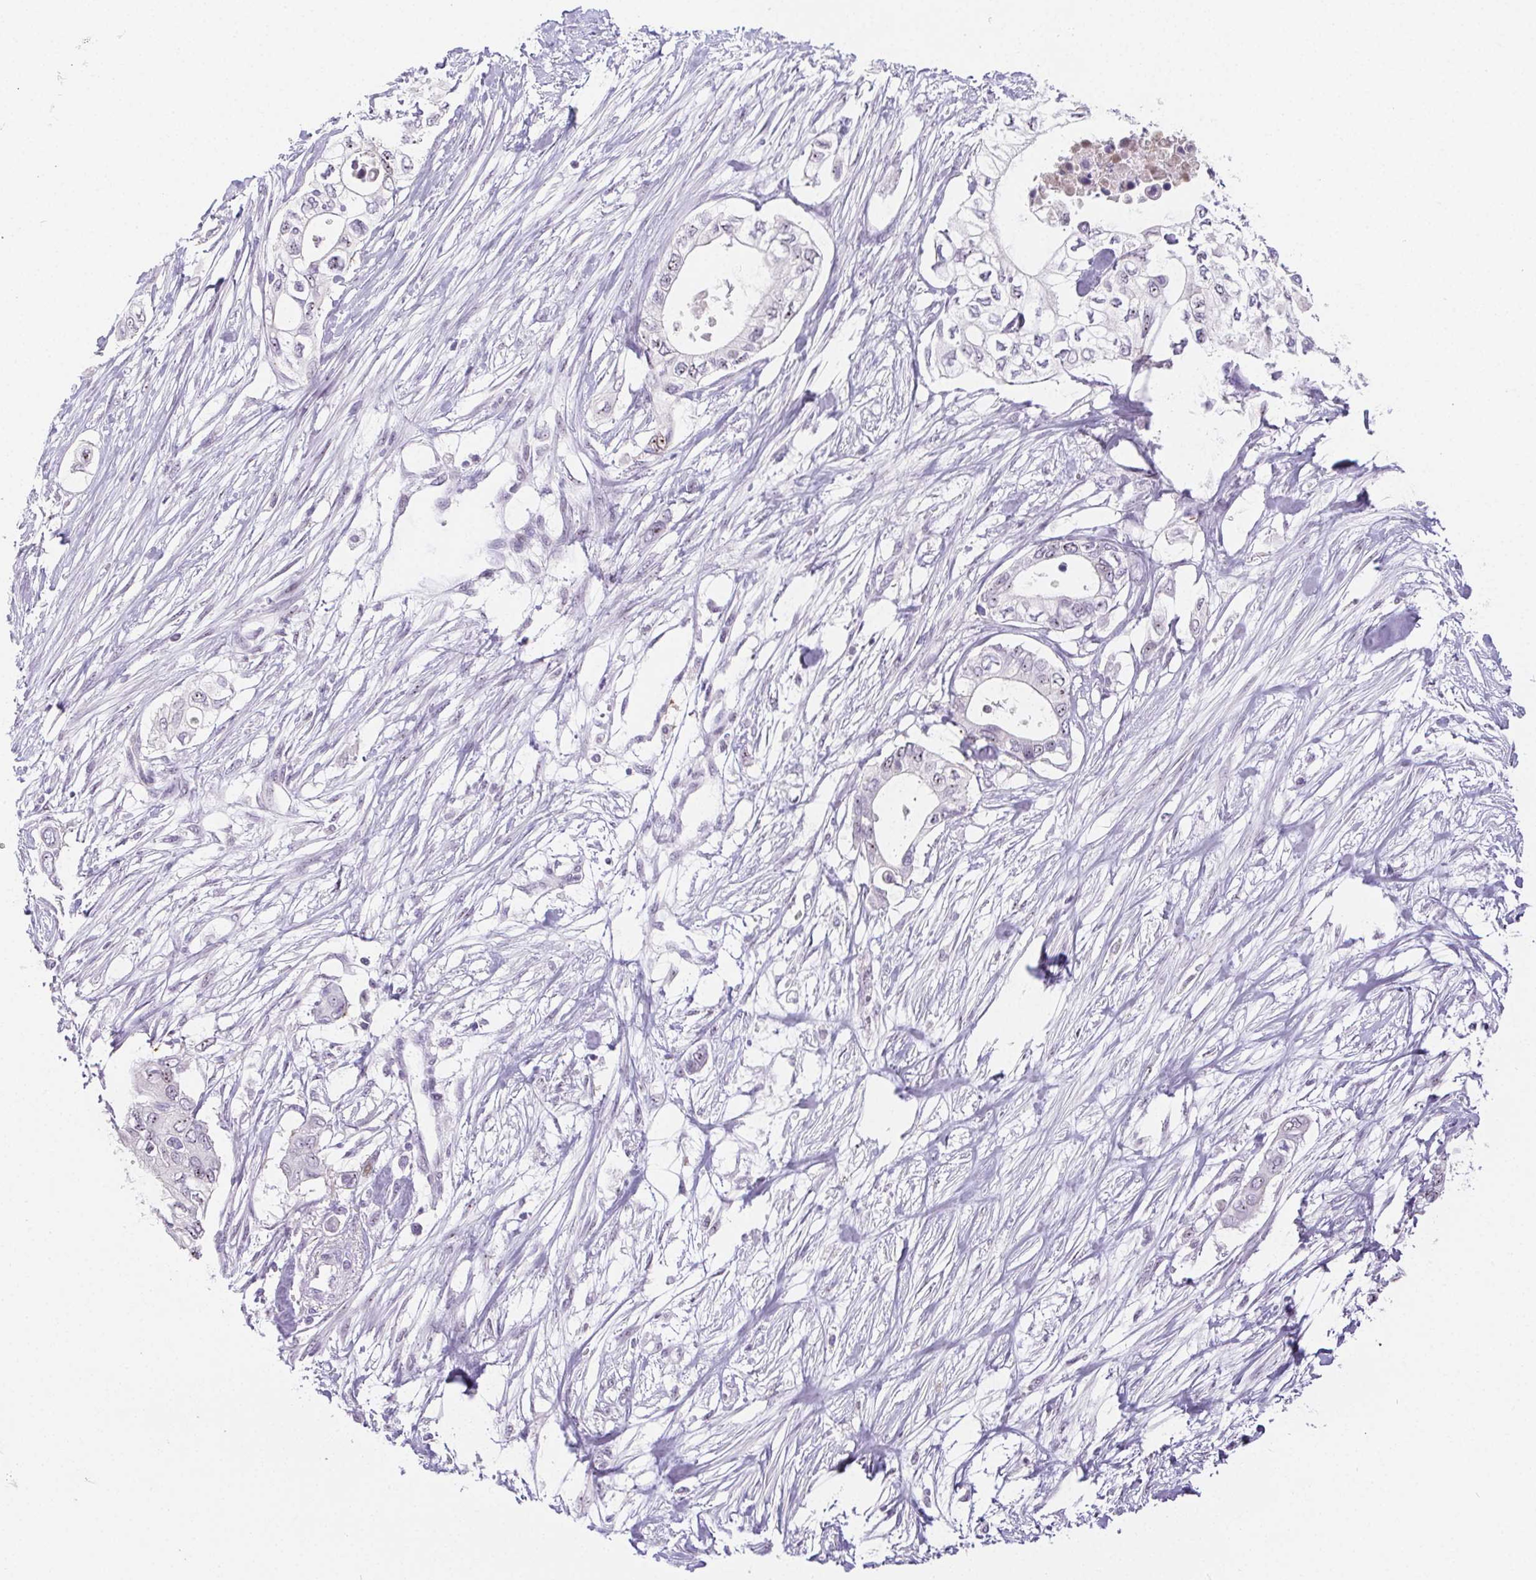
{"staining": {"intensity": "moderate", "quantity": "<25%", "location": "nuclear"}, "tissue": "pancreatic cancer", "cell_type": "Tumor cells", "image_type": "cancer", "snomed": [{"axis": "morphology", "description": "Adenocarcinoma, NOS"}, {"axis": "topography", "description": "Pancreas"}], "caption": "Adenocarcinoma (pancreatic) was stained to show a protein in brown. There is low levels of moderate nuclear staining in approximately <25% of tumor cells. (Brightfield microscopy of DAB IHC at high magnification).", "gene": "ST8SIA3", "patient": {"sex": "female", "age": 63}}